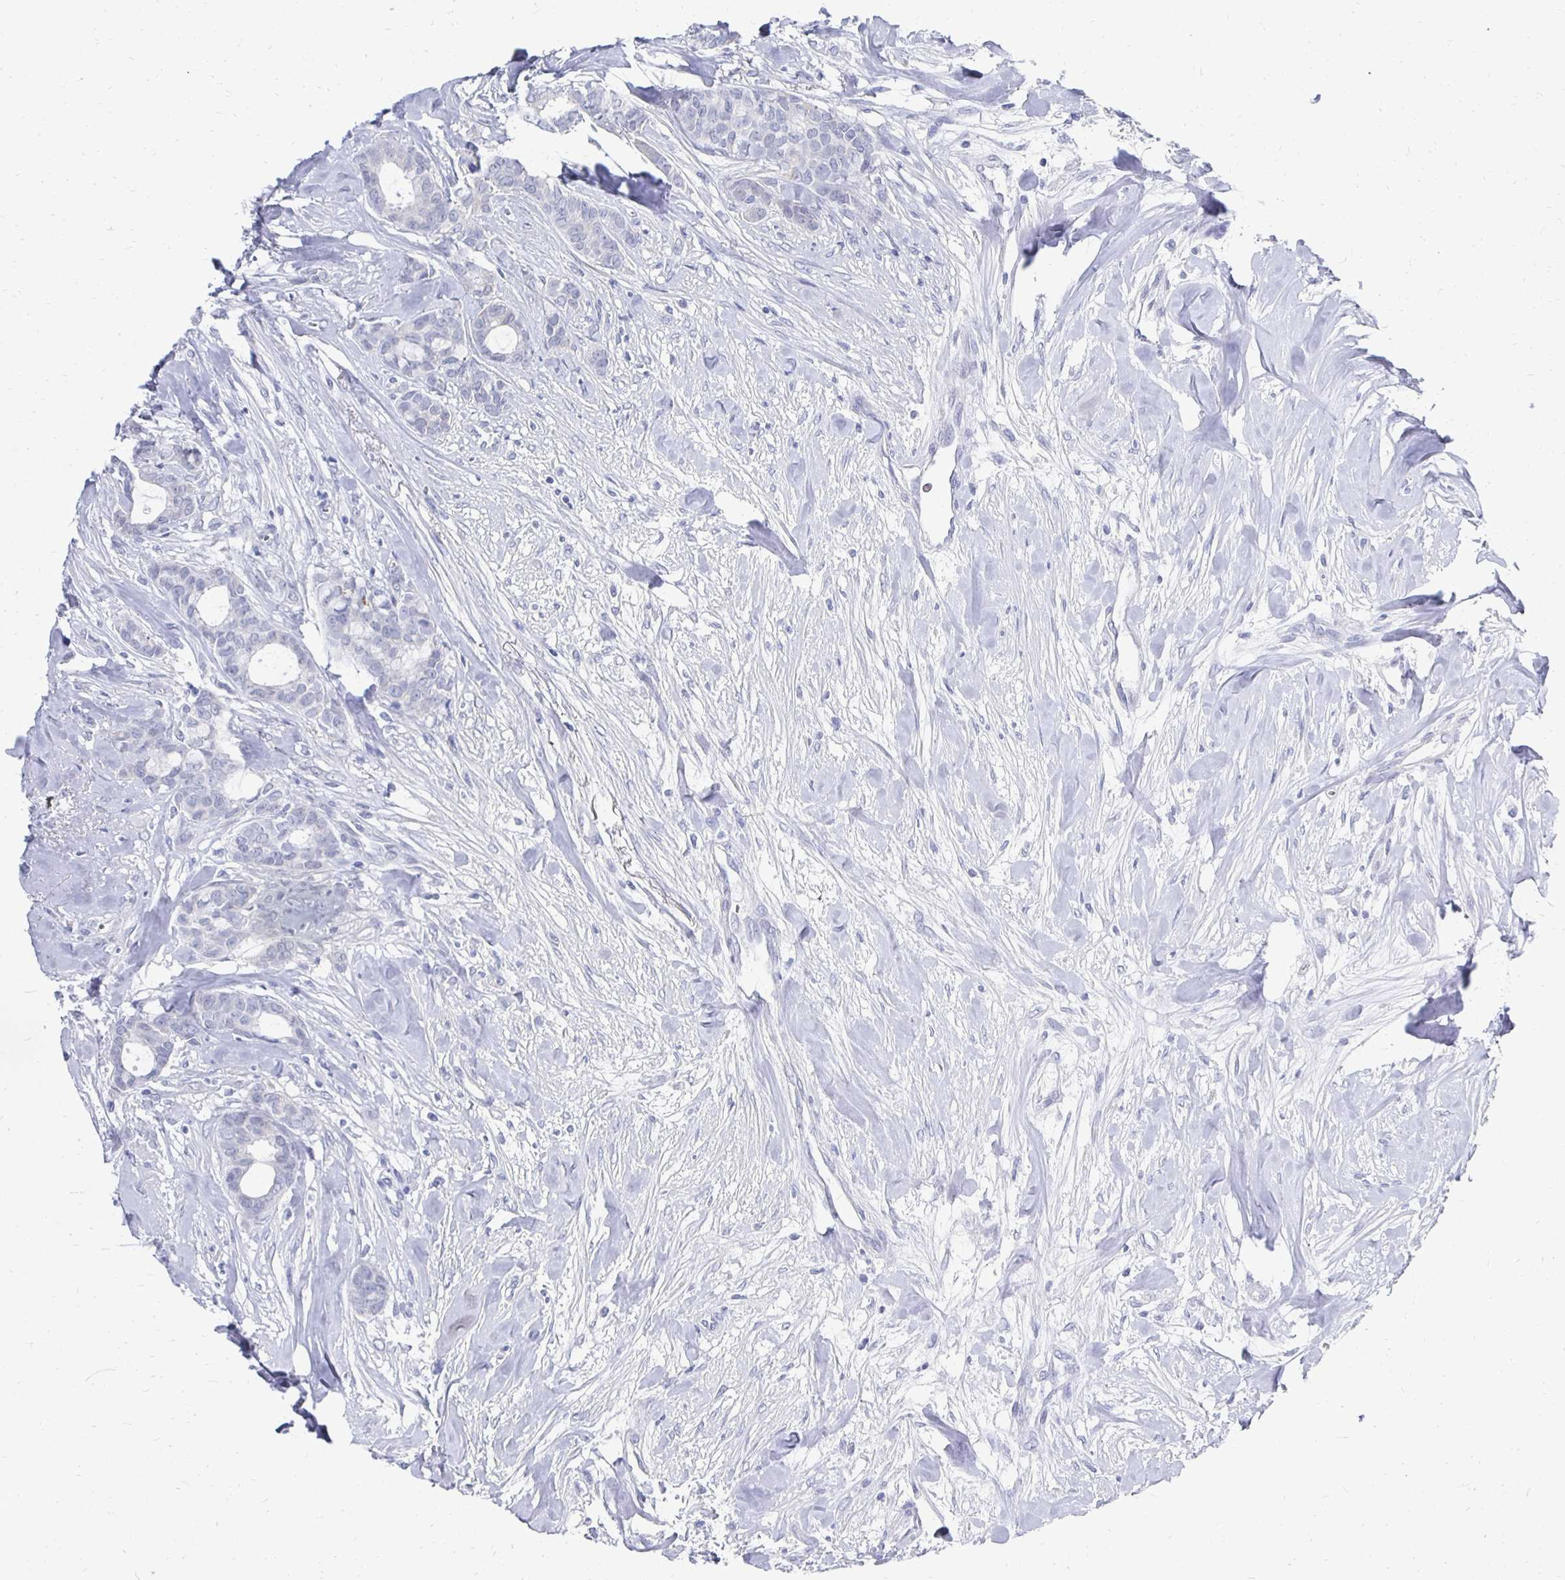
{"staining": {"intensity": "negative", "quantity": "none", "location": "none"}, "tissue": "breast cancer", "cell_type": "Tumor cells", "image_type": "cancer", "snomed": [{"axis": "morphology", "description": "Duct carcinoma"}, {"axis": "topography", "description": "Breast"}], "caption": "DAB (3,3'-diaminobenzidine) immunohistochemical staining of human breast cancer demonstrates no significant staining in tumor cells. (Stains: DAB (3,3'-diaminobenzidine) IHC with hematoxylin counter stain, Microscopy: brightfield microscopy at high magnification).", "gene": "SYCP3", "patient": {"sex": "female", "age": 84}}